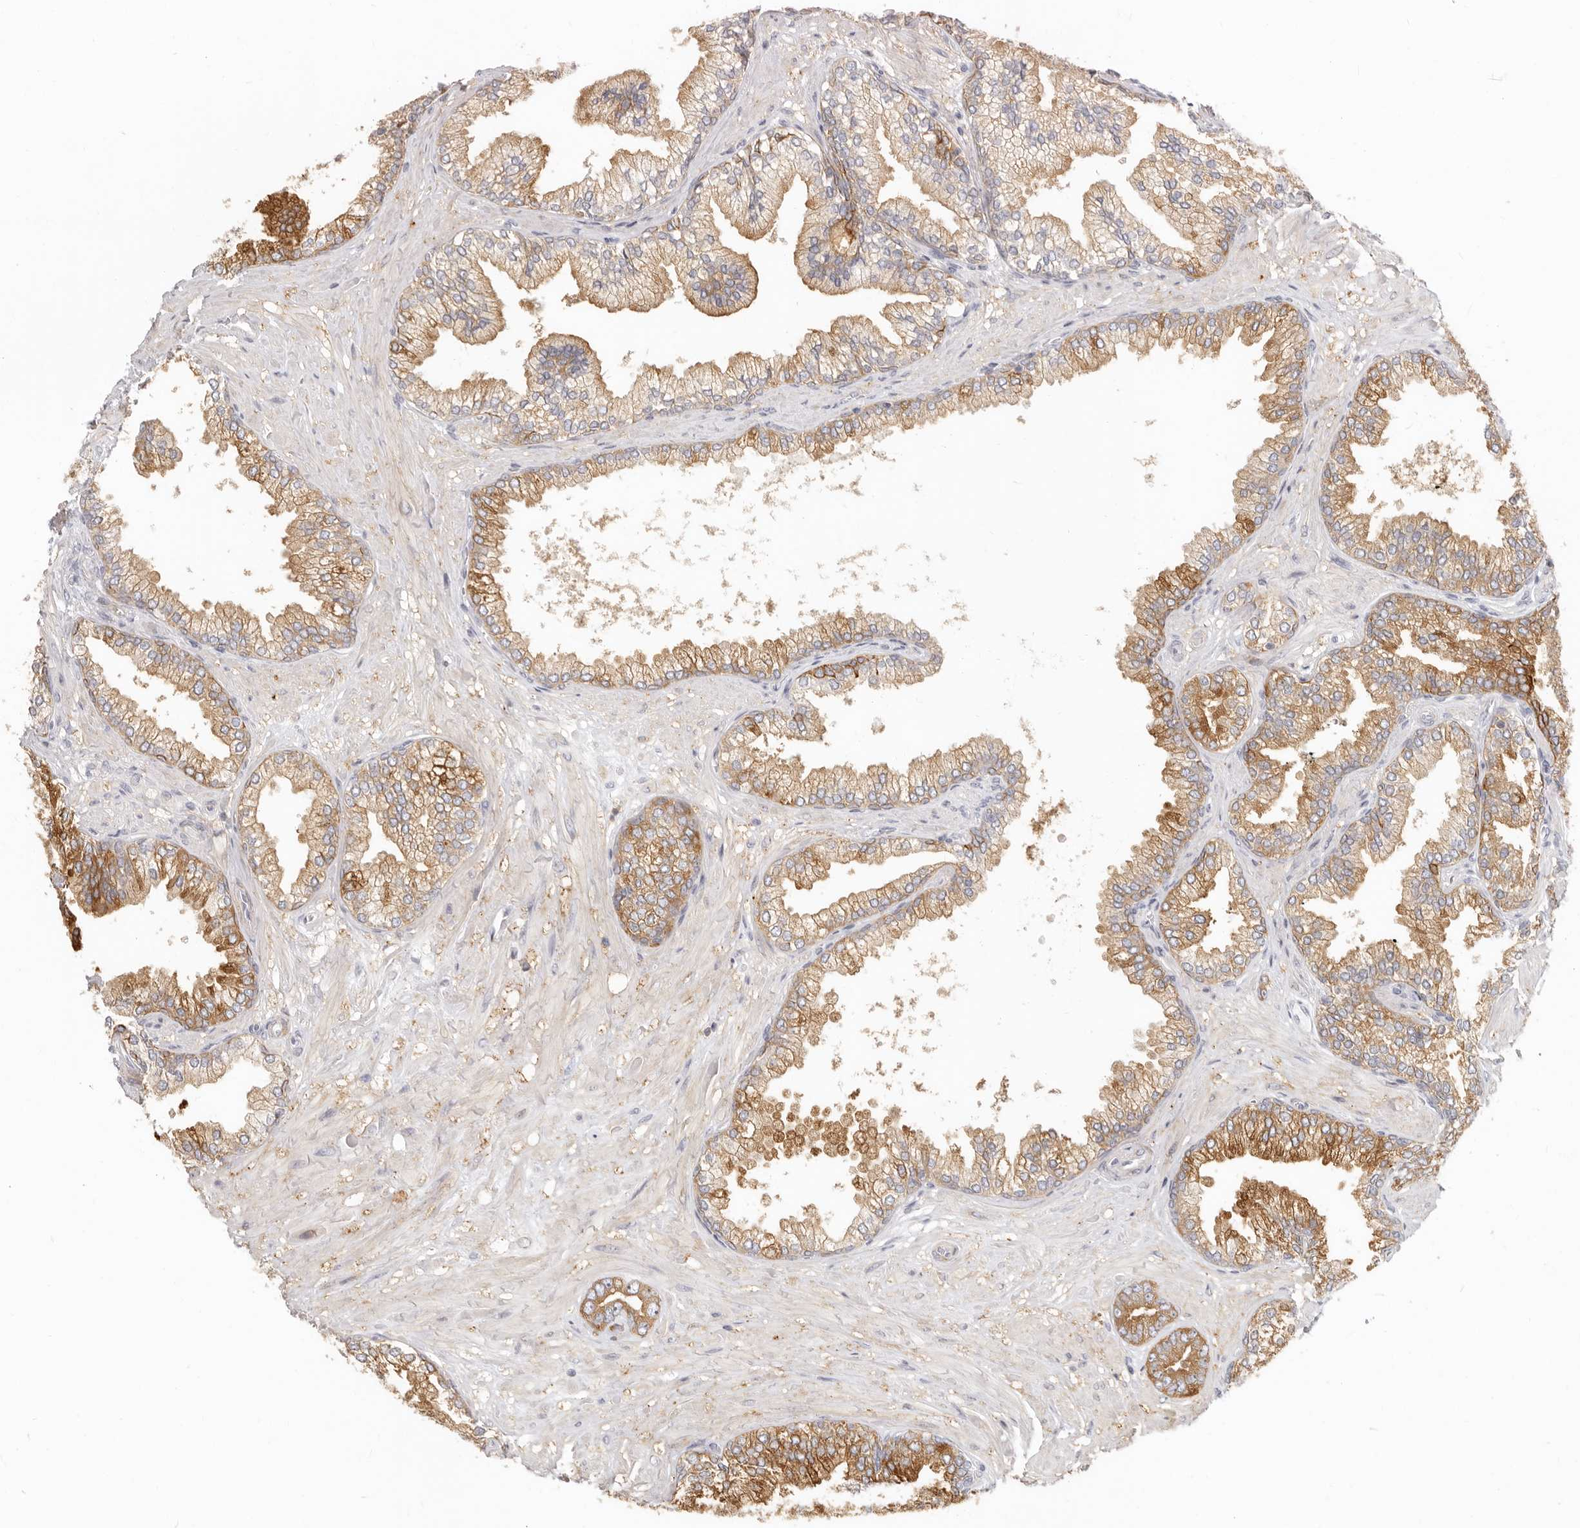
{"staining": {"intensity": "moderate", "quantity": ">75%", "location": "cytoplasmic/membranous"}, "tissue": "prostate cancer", "cell_type": "Tumor cells", "image_type": "cancer", "snomed": [{"axis": "morphology", "description": "Adenocarcinoma, Low grade"}, {"axis": "topography", "description": "Prostate"}], "caption": "A photomicrograph of prostate cancer (low-grade adenocarcinoma) stained for a protein reveals moderate cytoplasmic/membranous brown staining in tumor cells.", "gene": "NIBAN1", "patient": {"sex": "male", "age": 71}}